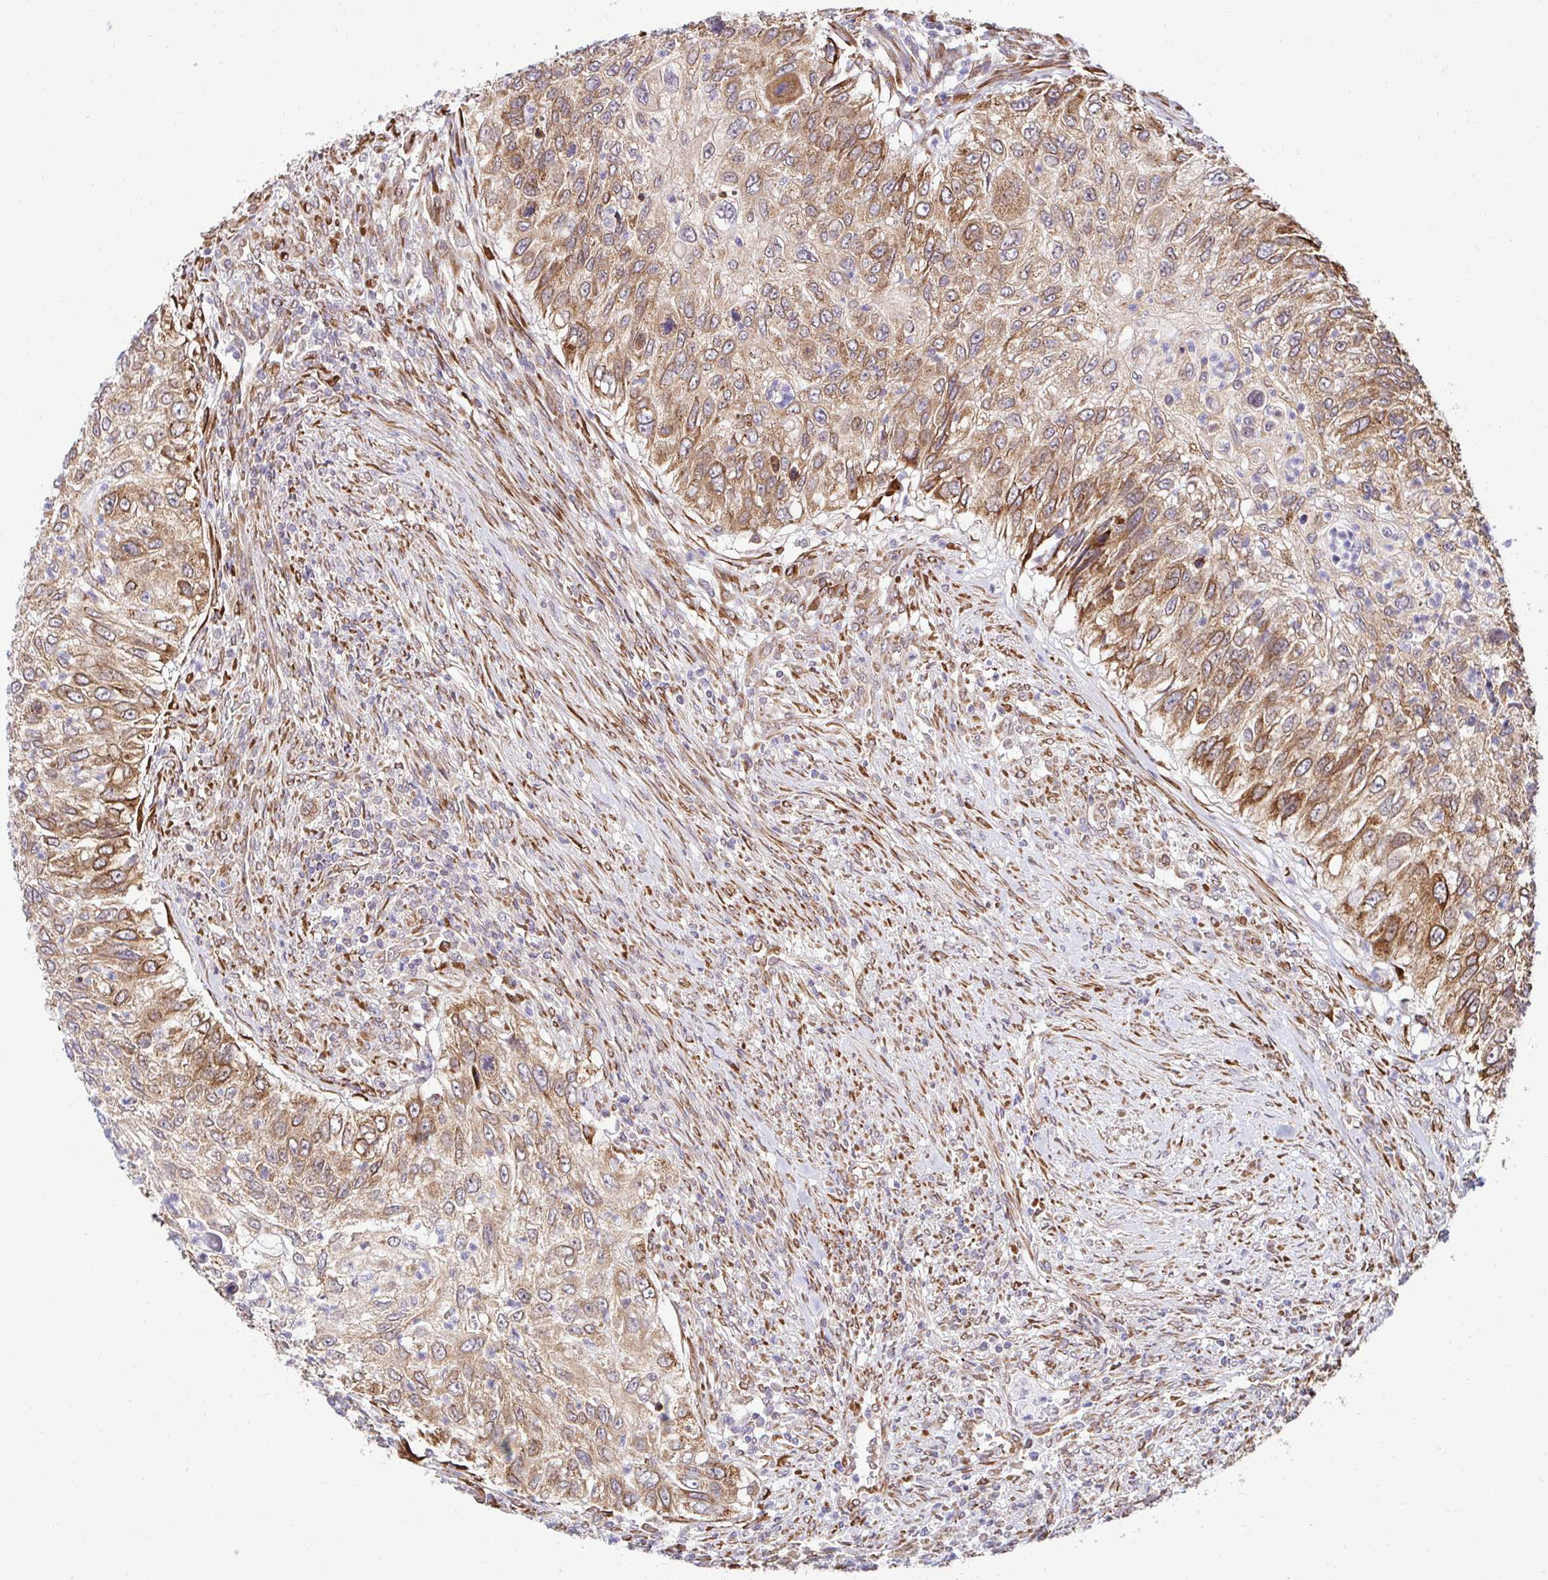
{"staining": {"intensity": "moderate", "quantity": ">75%", "location": "cytoplasmic/membranous"}, "tissue": "urothelial cancer", "cell_type": "Tumor cells", "image_type": "cancer", "snomed": [{"axis": "morphology", "description": "Urothelial carcinoma, High grade"}, {"axis": "topography", "description": "Urinary bladder"}], "caption": "The micrograph displays staining of urothelial carcinoma (high-grade), revealing moderate cytoplasmic/membranous protein staining (brown color) within tumor cells.", "gene": "HPS1", "patient": {"sex": "female", "age": 60}}